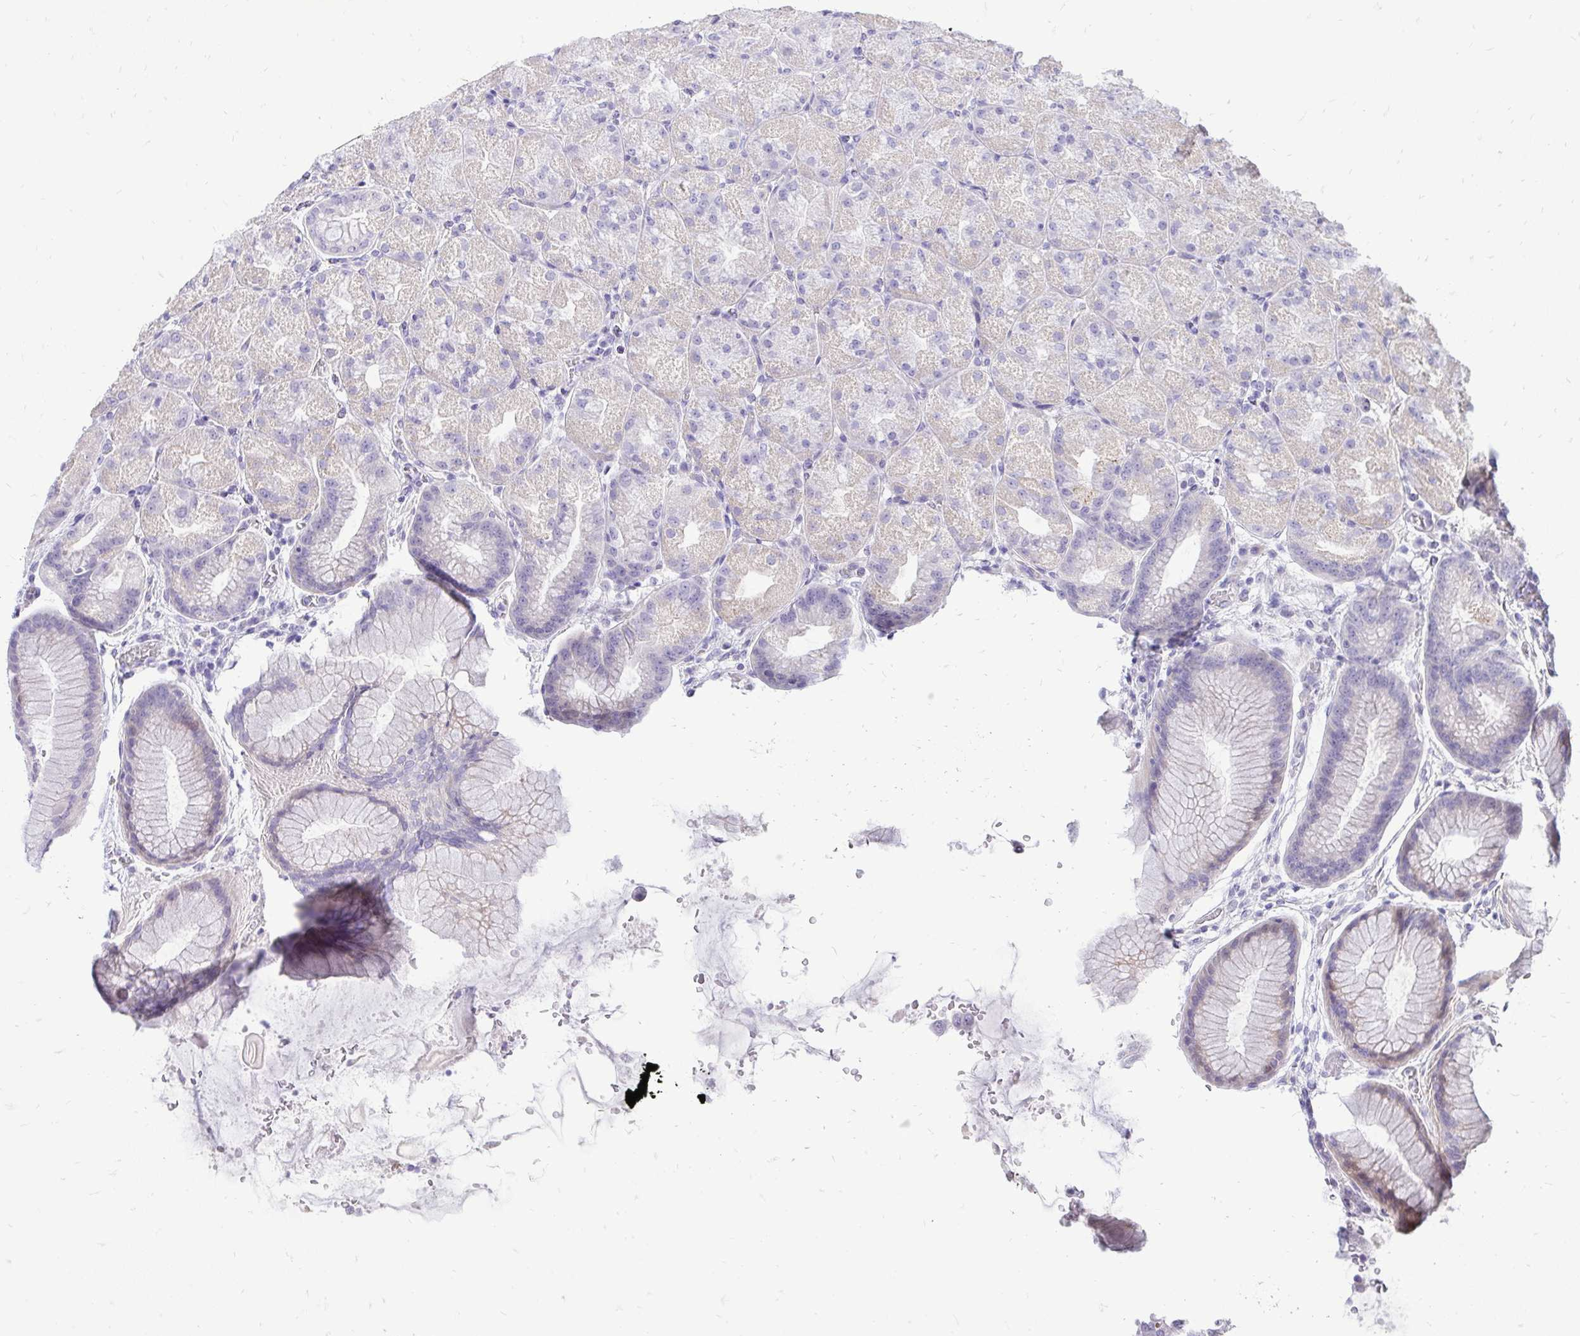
{"staining": {"intensity": "moderate", "quantity": "<25%", "location": "cytoplasmic/membranous"}, "tissue": "stomach", "cell_type": "Glandular cells", "image_type": "normal", "snomed": [{"axis": "morphology", "description": "Normal tissue, NOS"}, {"axis": "topography", "description": "Stomach, upper"}, {"axis": "topography", "description": "Stomach"}], "caption": "Immunohistochemistry (IHC) image of normal stomach: stomach stained using IHC reveals low levels of moderate protein expression localized specifically in the cytoplasmic/membranous of glandular cells, appearing as a cytoplasmic/membranous brown color.", "gene": "OR8D1", "patient": {"sex": "male", "age": 48}}